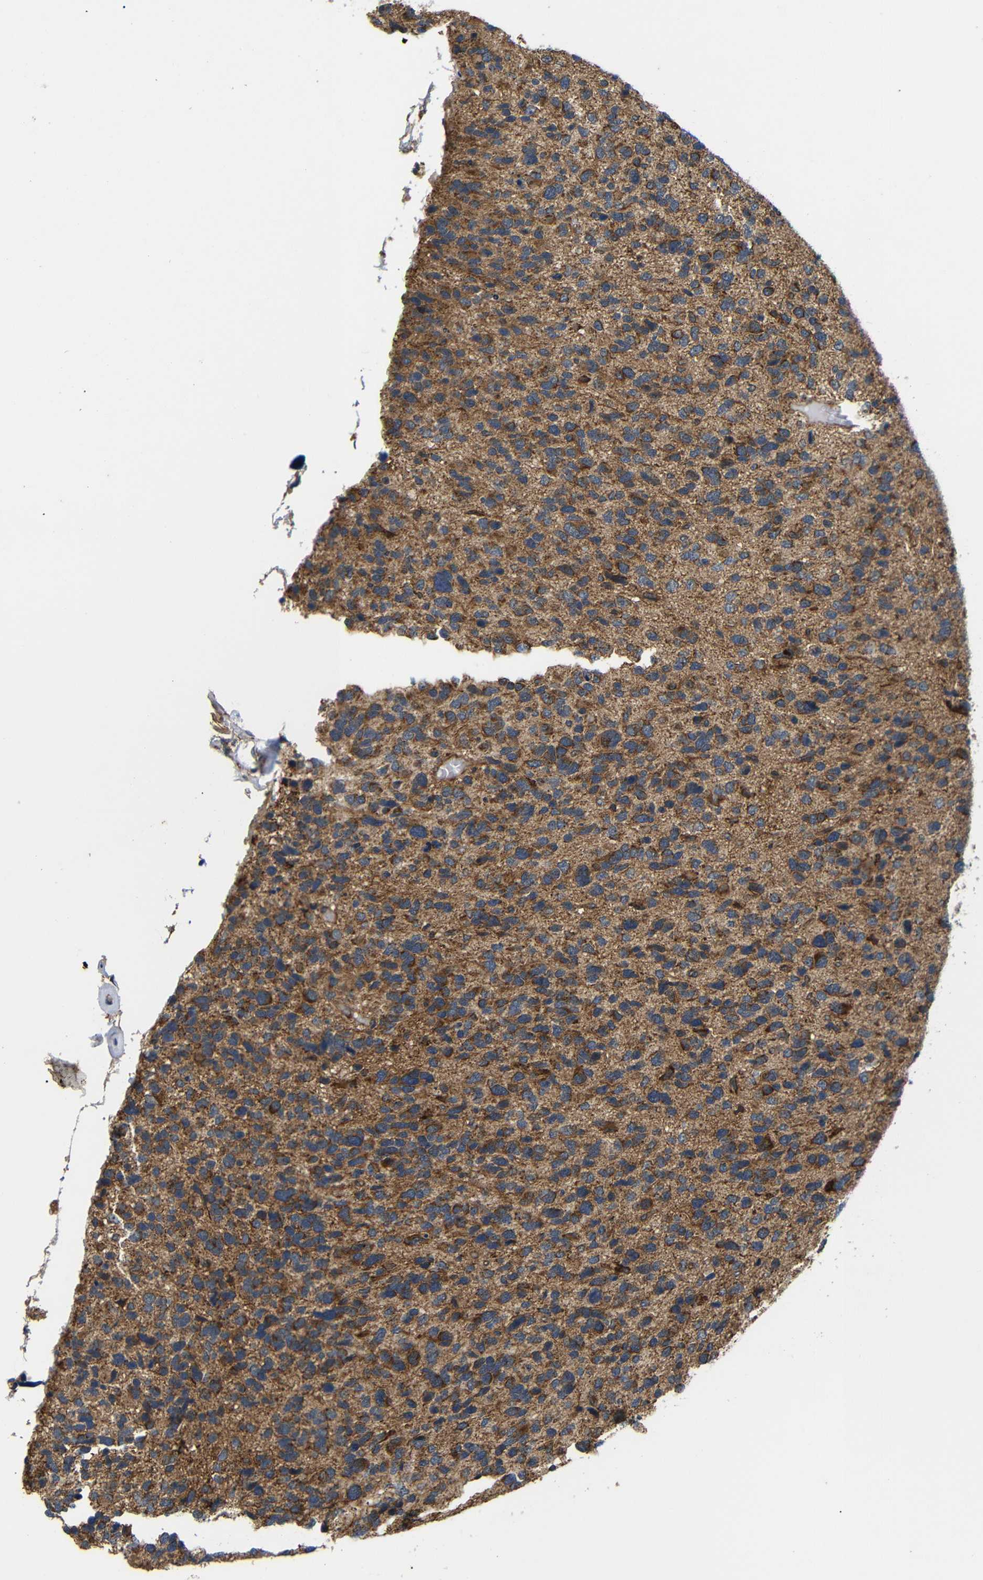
{"staining": {"intensity": "moderate", "quantity": ">75%", "location": "cytoplasmic/membranous"}, "tissue": "glioma", "cell_type": "Tumor cells", "image_type": "cancer", "snomed": [{"axis": "morphology", "description": "Glioma, malignant, High grade"}, {"axis": "topography", "description": "Brain"}], "caption": "A high-resolution micrograph shows immunohistochemistry (IHC) staining of glioma, which reveals moderate cytoplasmic/membranous staining in approximately >75% of tumor cells. (DAB = brown stain, brightfield microscopy at high magnification).", "gene": "KANK4", "patient": {"sex": "female", "age": 58}}